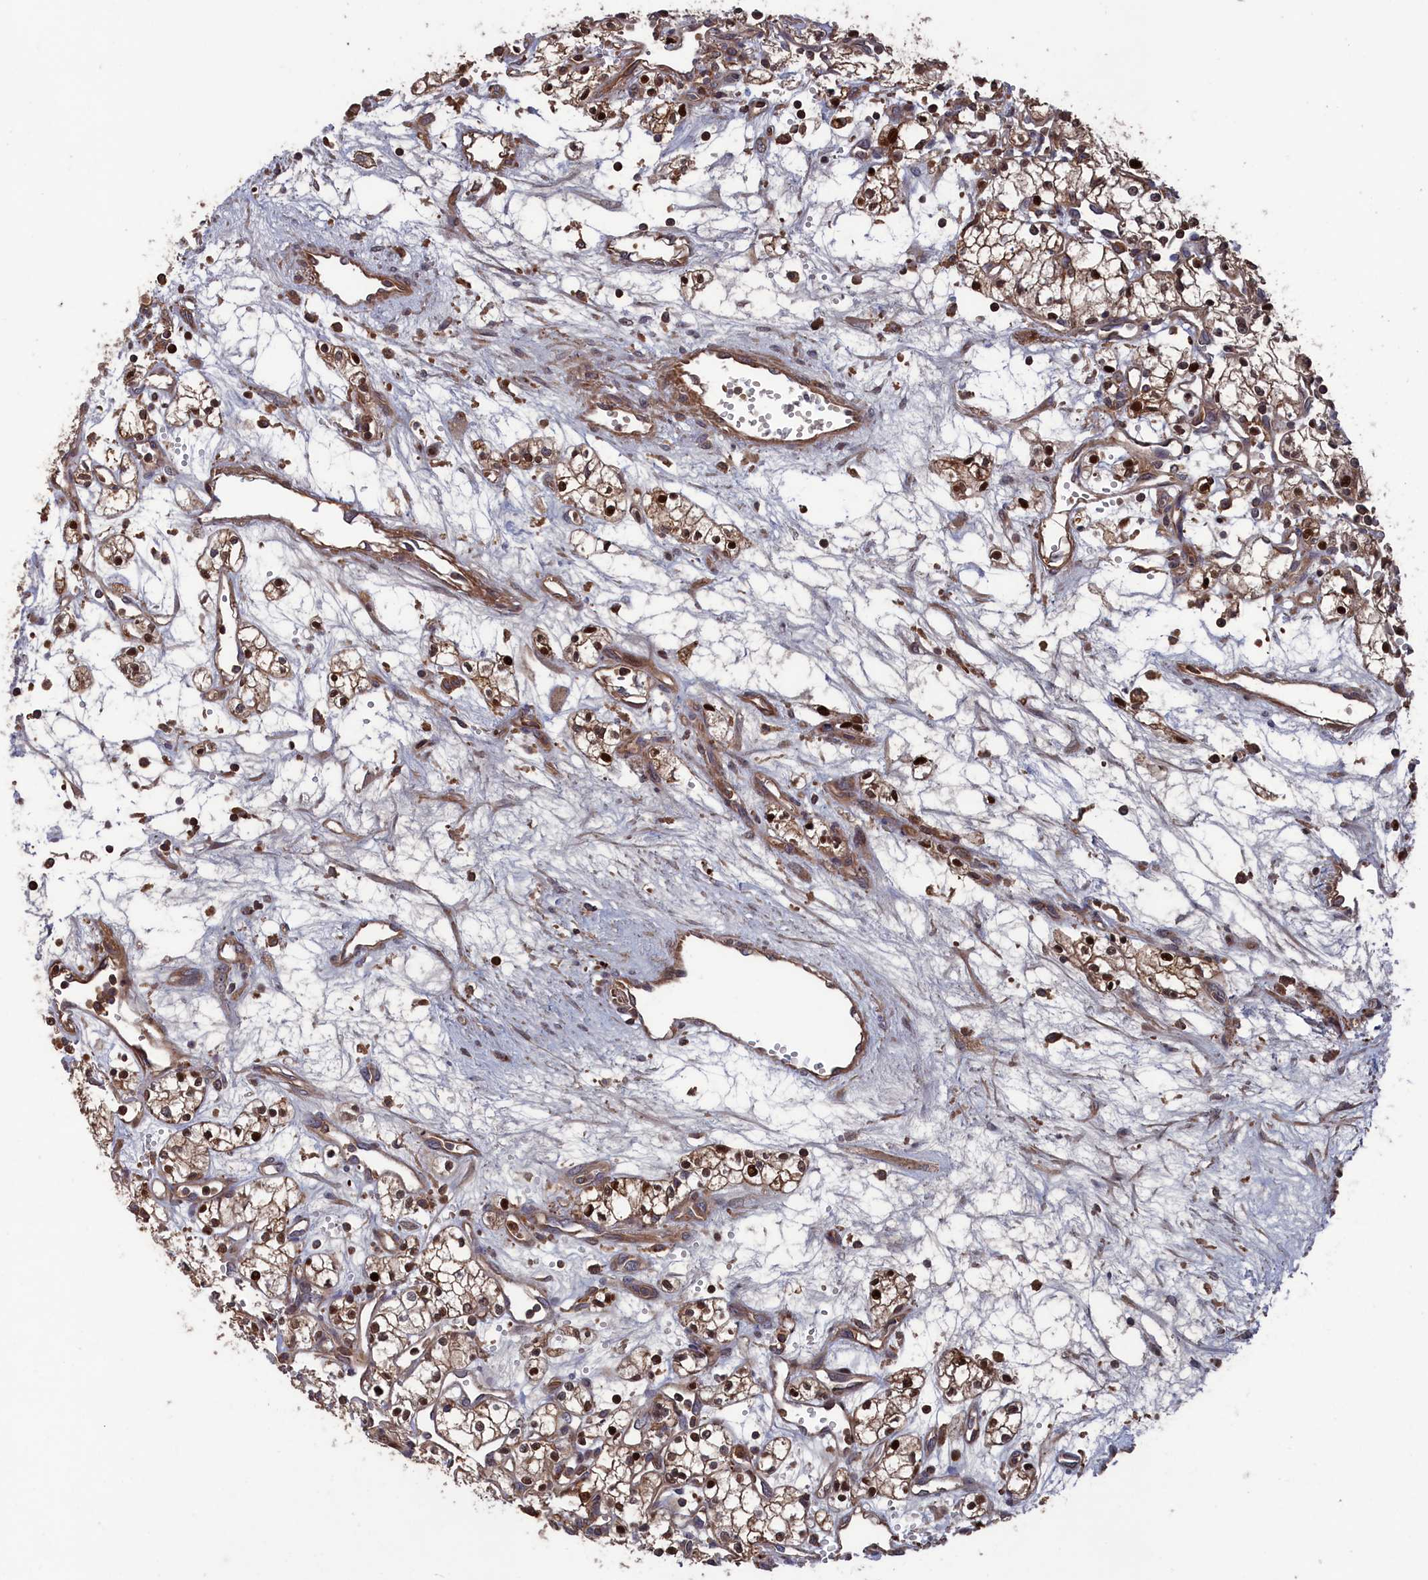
{"staining": {"intensity": "moderate", "quantity": ">75%", "location": "cytoplasmic/membranous,nuclear"}, "tissue": "renal cancer", "cell_type": "Tumor cells", "image_type": "cancer", "snomed": [{"axis": "morphology", "description": "Adenocarcinoma, NOS"}, {"axis": "topography", "description": "Kidney"}], "caption": "IHC of human renal cancer reveals medium levels of moderate cytoplasmic/membranous and nuclear staining in about >75% of tumor cells. The staining is performed using DAB brown chromogen to label protein expression. The nuclei are counter-stained blue using hematoxylin.", "gene": "PLA2G15", "patient": {"sex": "male", "age": 59}}